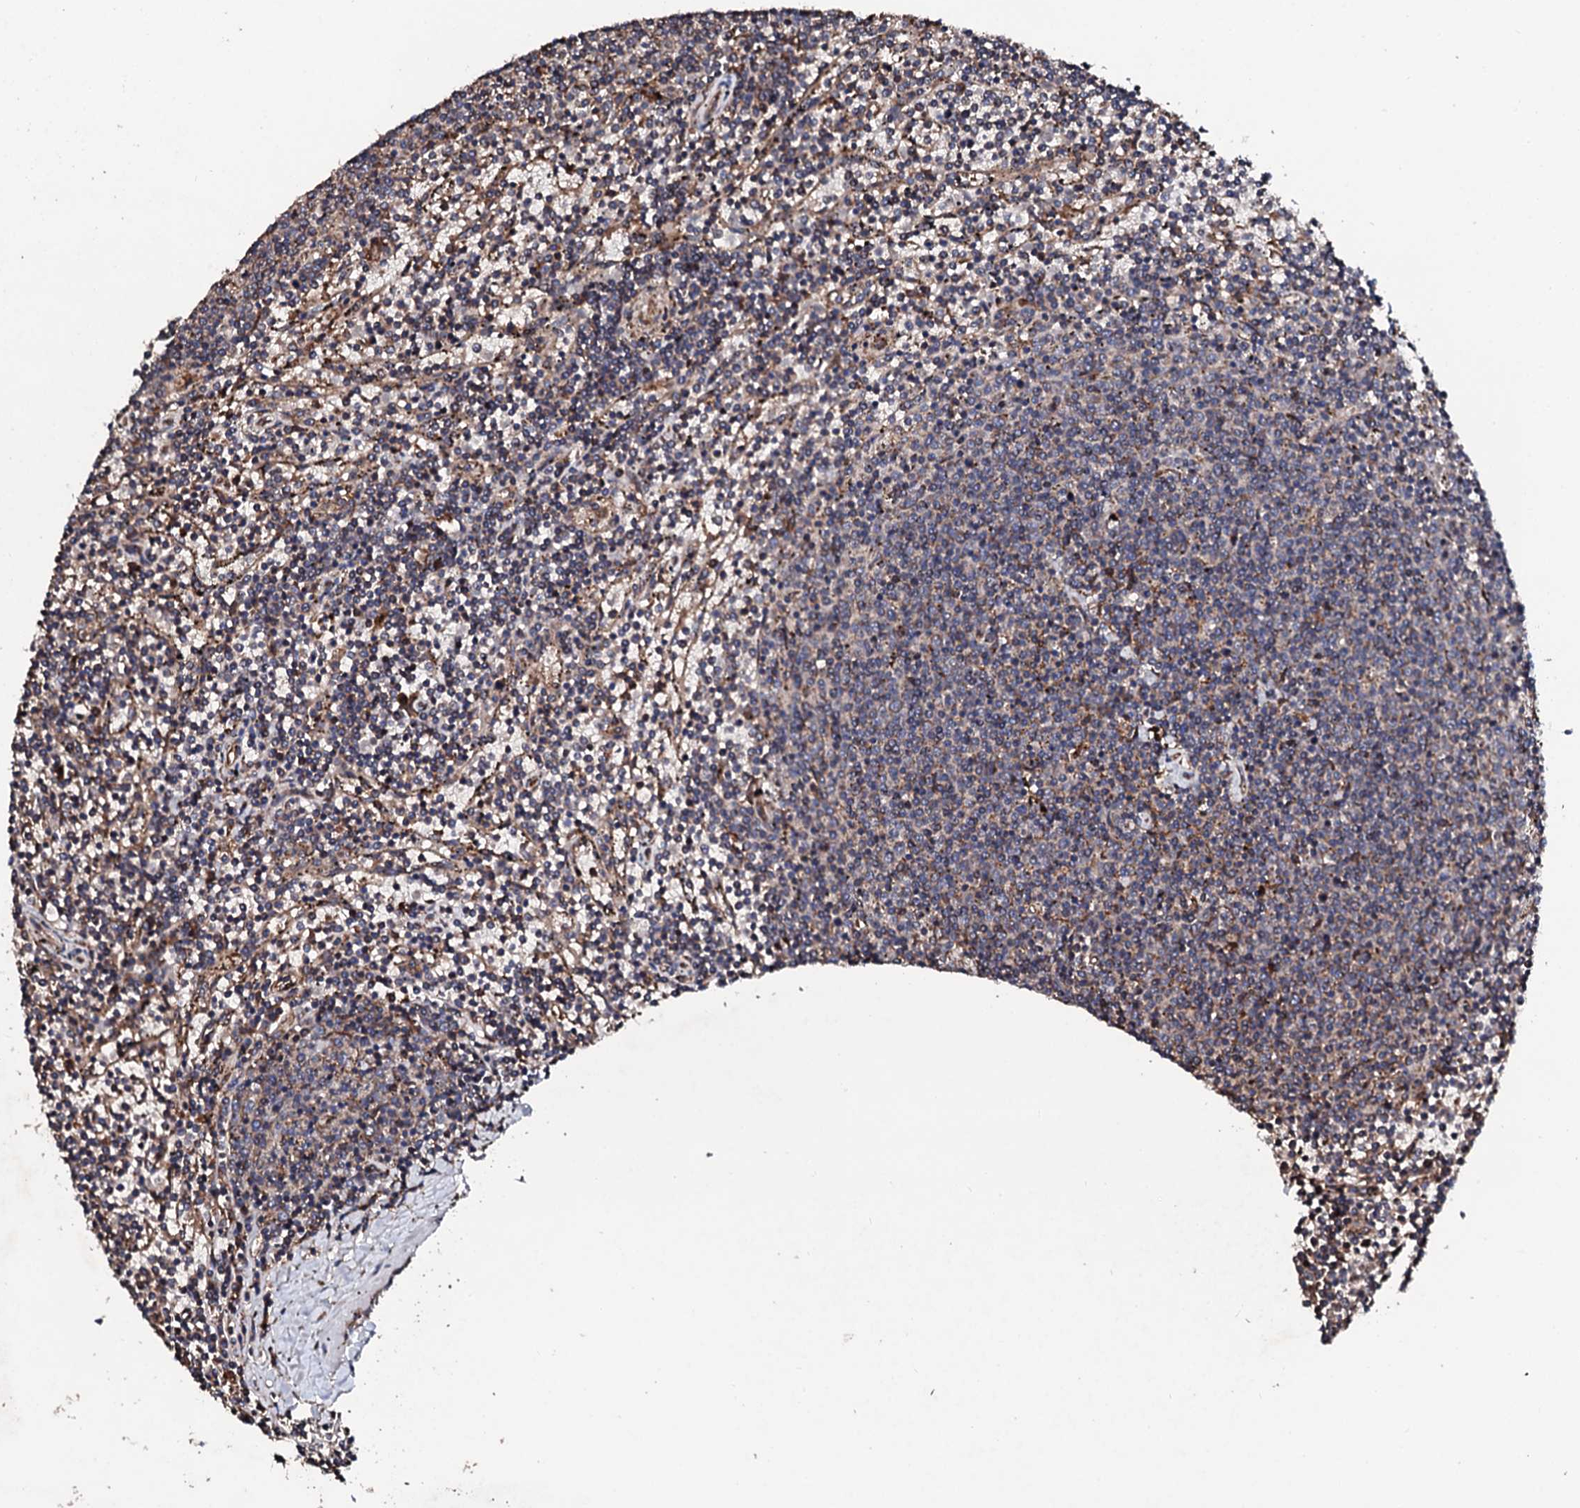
{"staining": {"intensity": "weak", "quantity": "<25%", "location": "cytoplasmic/membranous"}, "tissue": "lymphoma", "cell_type": "Tumor cells", "image_type": "cancer", "snomed": [{"axis": "morphology", "description": "Malignant lymphoma, non-Hodgkin's type, Low grade"}, {"axis": "topography", "description": "Spleen"}], "caption": "The micrograph demonstrates no significant expression in tumor cells of lymphoma. (DAB (3,3'-diaminobenzidine) immunohistochemistry with hematoxylin counter stain).", "gene": "CKAP5", "patient": {"sex": "female", "age": 50}}